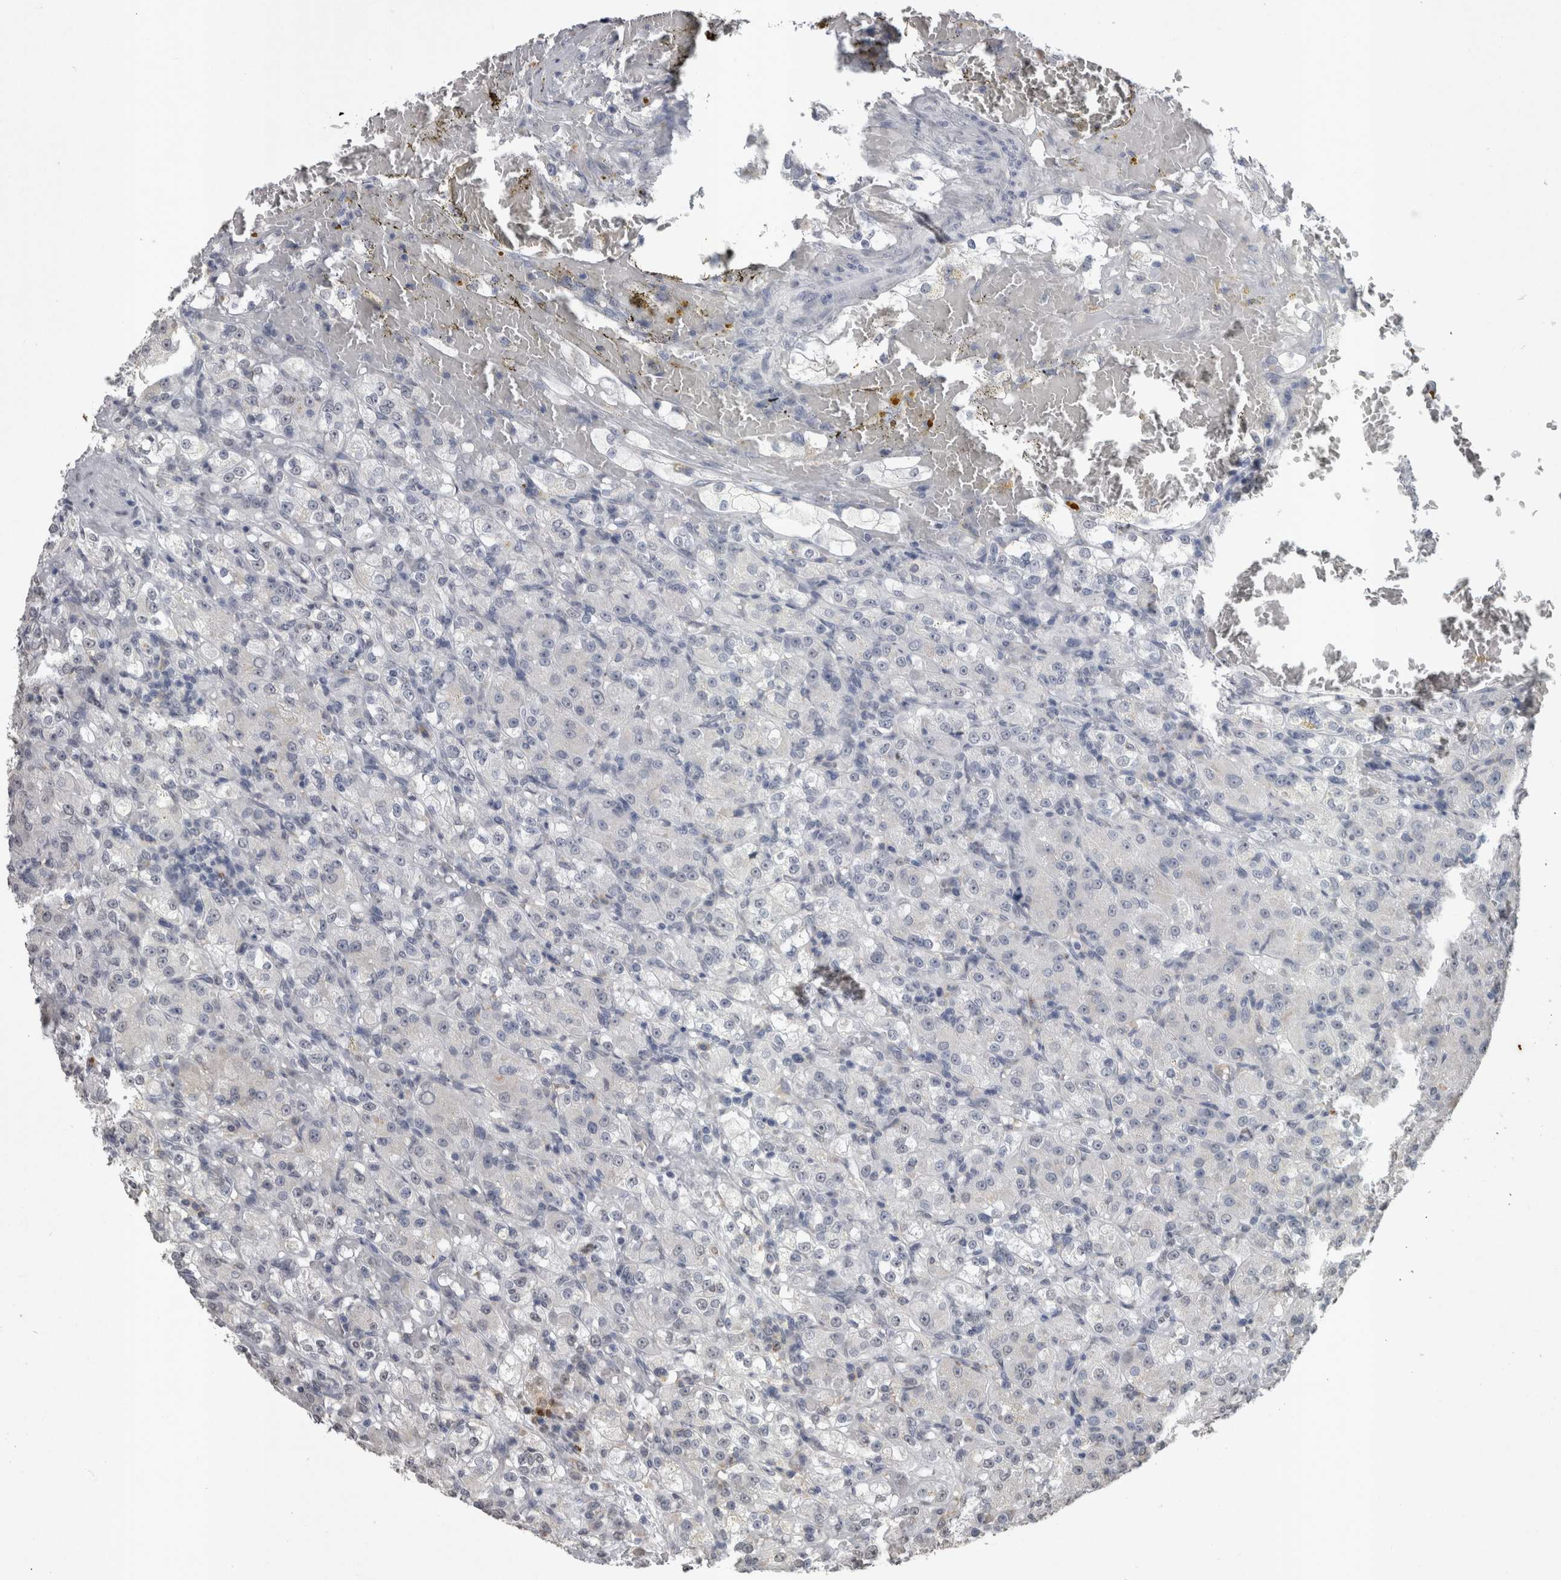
{"staining": {"intensity": "negative", "quantity": "none", "location": "none"}, "tissue": "renal cancer", "cell_type": "Tumor cells", "image_type": "cancer", "snomed": [{"axis": "morphology", "description": "Normal tissue, NOS"}, {"axis": "morphology", "description": "Adenocarcinoma, NOS"}, {"axis": "topography", "description": "Kidney"}], "caption": "Protein analysis of renal adenocarcinoma reveals no significant expression in tumor cells. (DAB immunohistochemistry, high magnification).", "gene": "PAX5", "patient": {"sex": "male", "age": 61}}